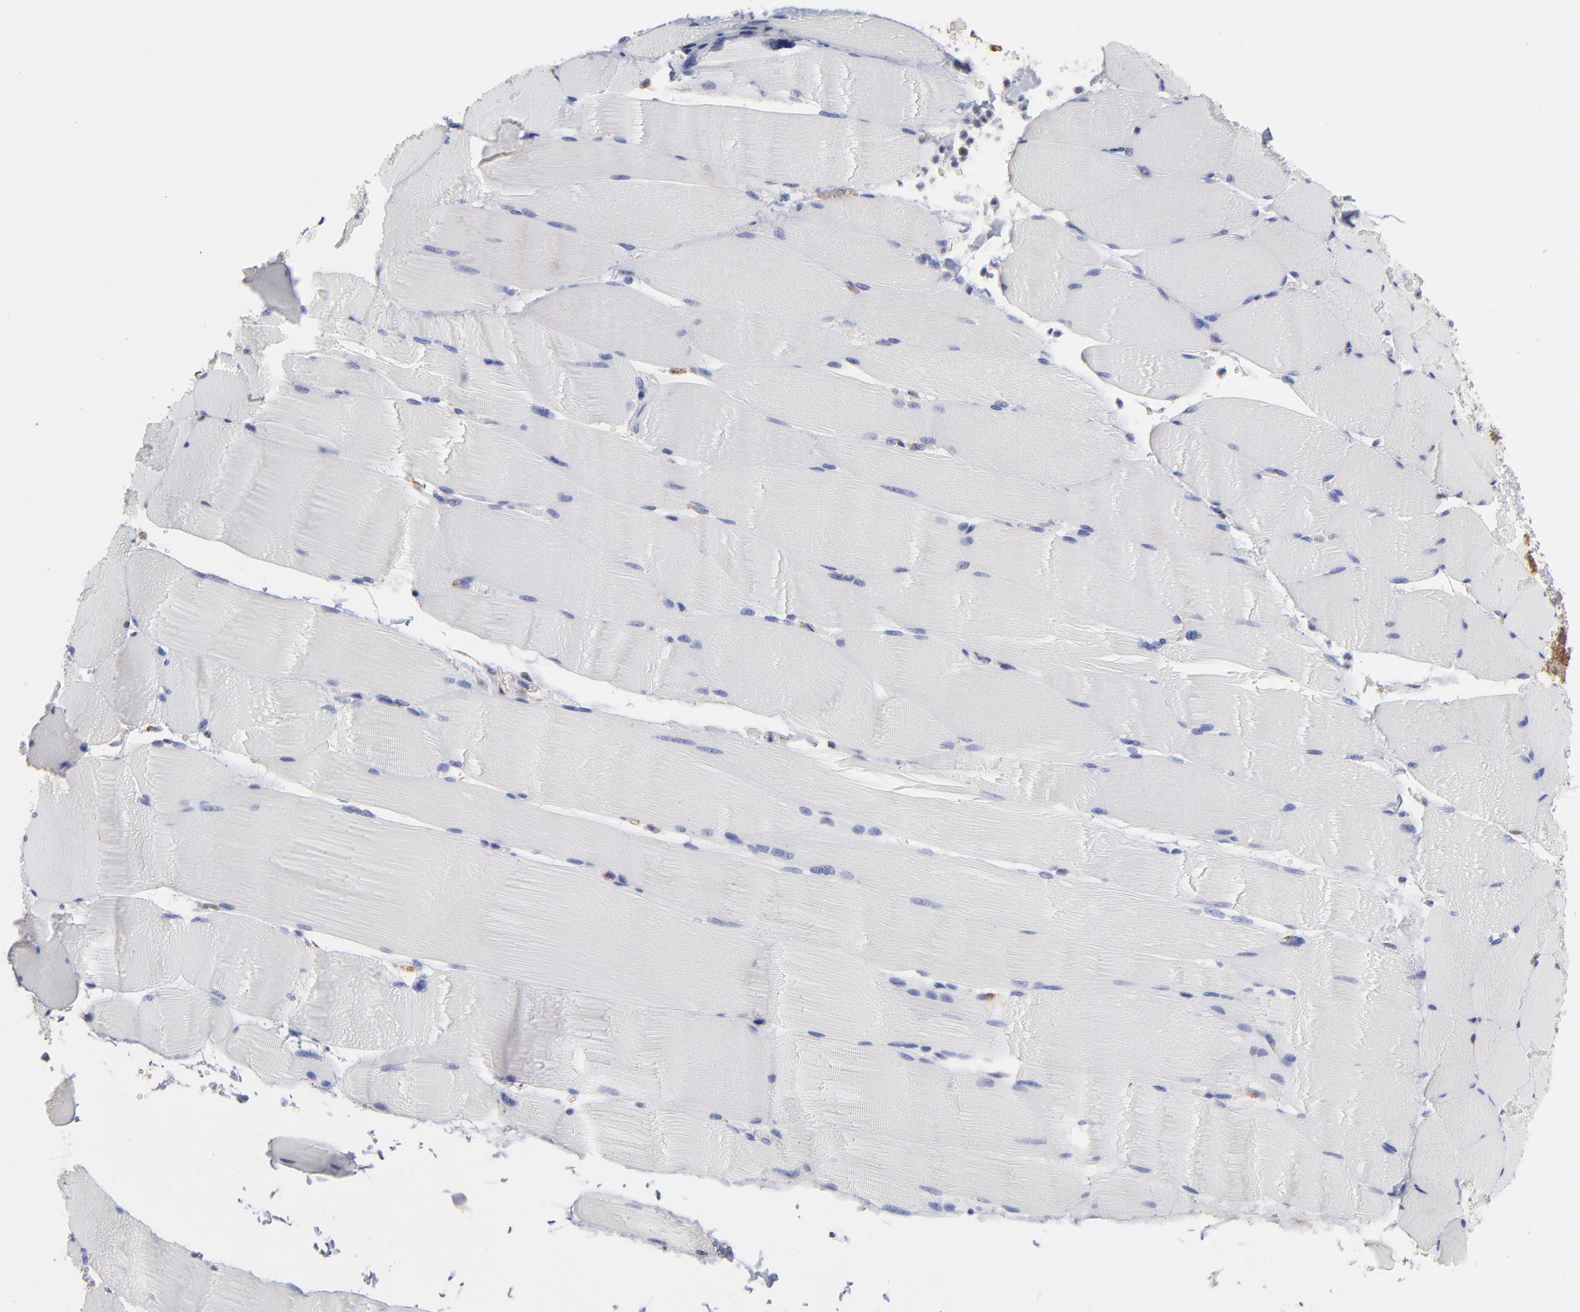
{"staining": {"intensity": "negative", "quantity": "none", "location": "none"}, "tissue": "skeletal muscle", "cell_type": "Myocytes", "image_type": "normal", "snomed": [{"axis": "morphology", "description": "Normal tissue, NOS"}, {"axis": "topography", "description": "Skeletal muscle"}], "caption": "This is a histopathology image of IHC staining of normal skeletal muscle, which shows no staining in myocytes. (DAB immunohistochemistry with hematoxylin counter stain).", "gene": "RPL3", "patient": {"sex": "male", "age": 62}}